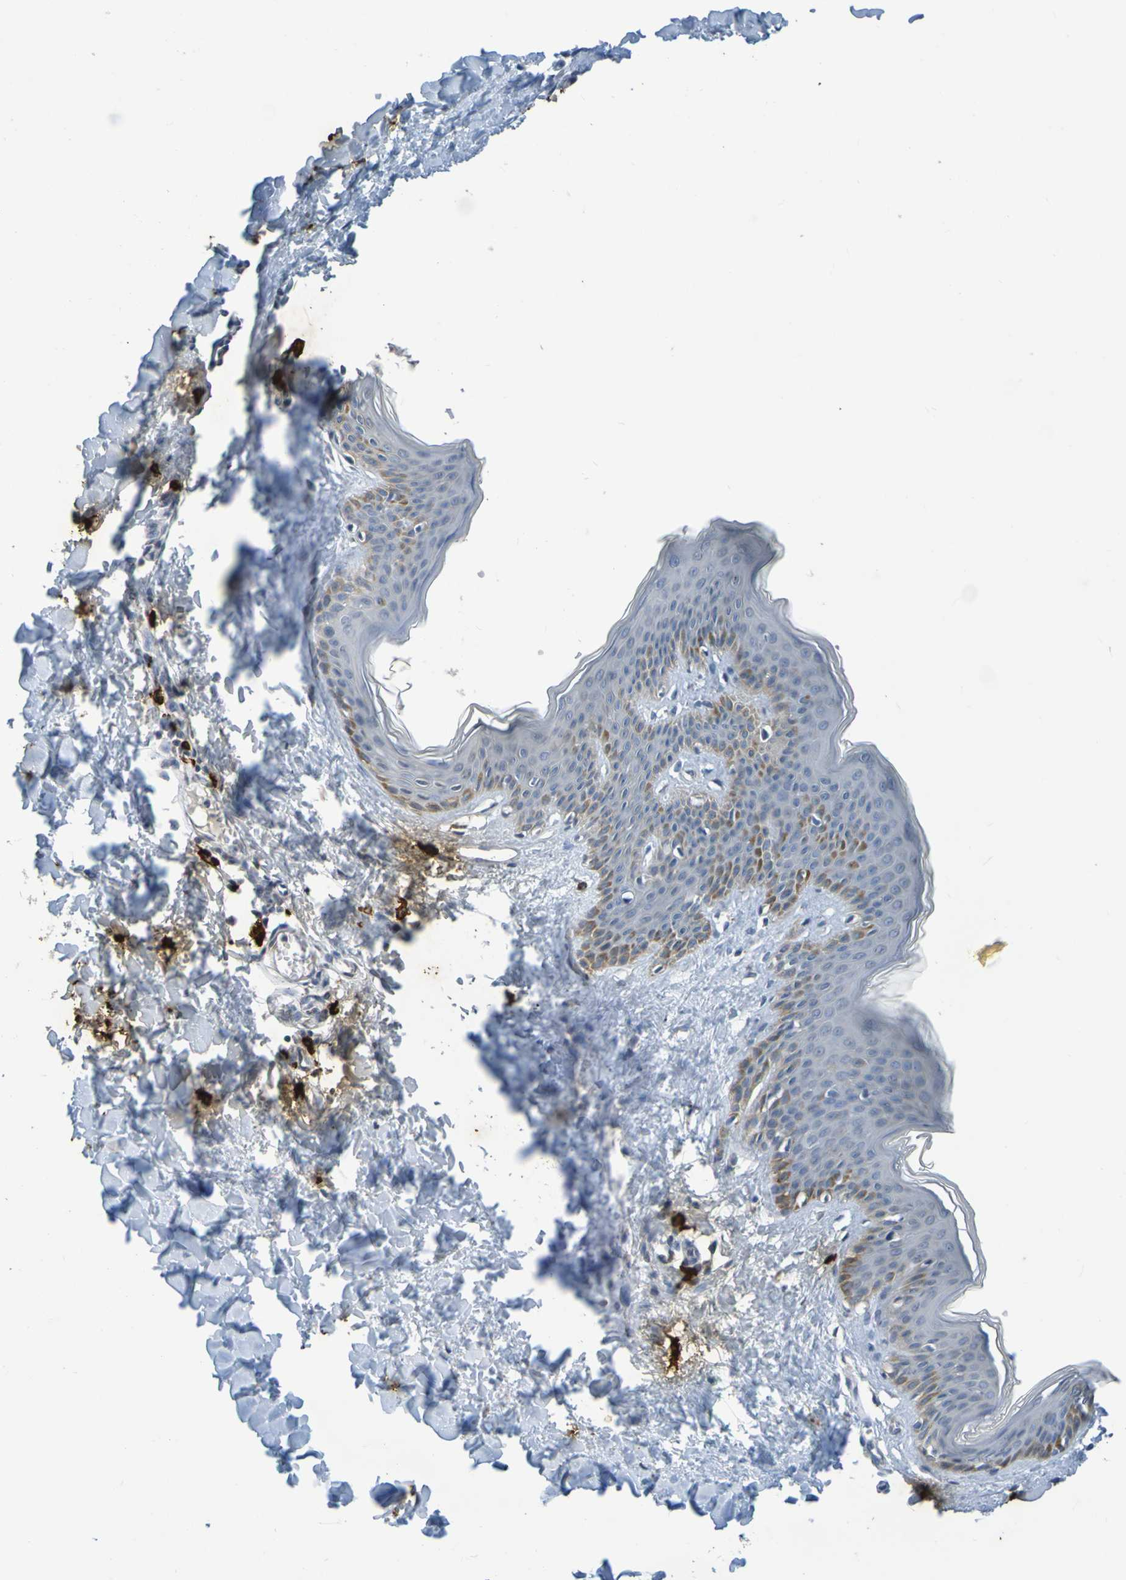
{"staining": {"intensity": "negative", "quantity": "none", "location": "none"}, "tissue": "skin", "cell_type": "Fibroblasts", "image_type": "normal", "snomed": [{"axis": "morphology", "description": "Normal tissue, NOS"}, {"axis": "topography", "description": "Skin"}], "caption": "A high-resolution micrograph shows immunohistochemistry staining of benign skin, which exhibits no significant expression in fibroblasts. The staining was performed using DAB (3,3'-diaminobenzidine) to visualize the protein expression in brown, while the nuclei were stained in blue with hematoxylin (Magnification: 20x).", "gene": "C3AR1", "patient": {"sex": "female", "age": 17}}